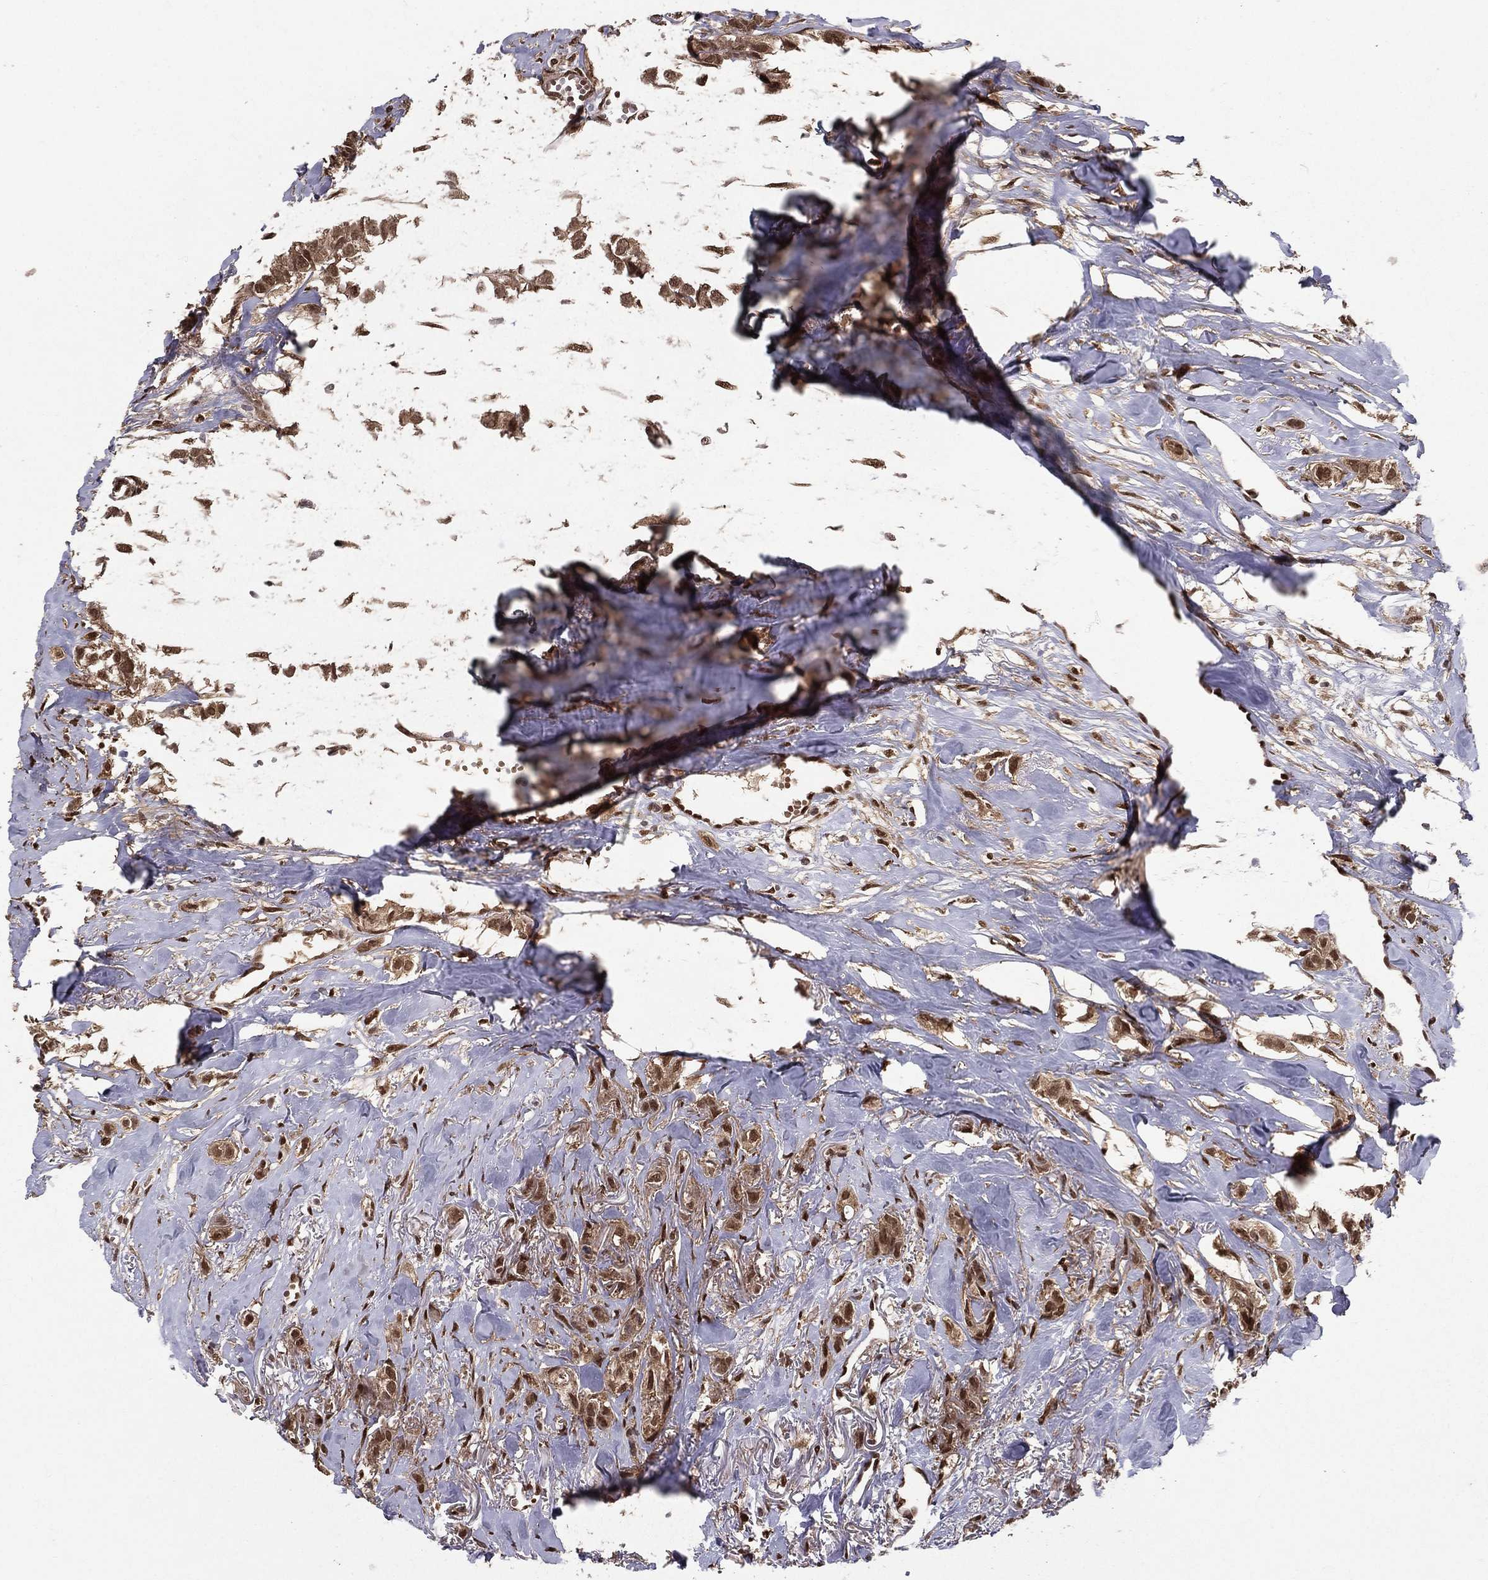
{"staining": {"intensity": "moderate", "quantity": ">75%", "location": "cytoplasmic/membranous,nuclear"}, "tissue": "breast cancer", "cell_type": "Tumor cells", "image_type": "cancer", "snomed": [{"axis": "morphology", "description": "Duct carcinoma"}, {"axis": "topography", "description": "Breast"}], "caption": "Protein expression analysis of breast cancer (infiltrating ductal carcinoma) reveals moderate cytoplasmic/membranous and nuclear positivity in approximately >75% of tumor cells. The protein is stained brown, and the nuclei are stained in blue (DAB IHC with brightfield microscopy, high magnification).", "gene": "CARM1", "patient": {"sex": "female", "age": 85}}